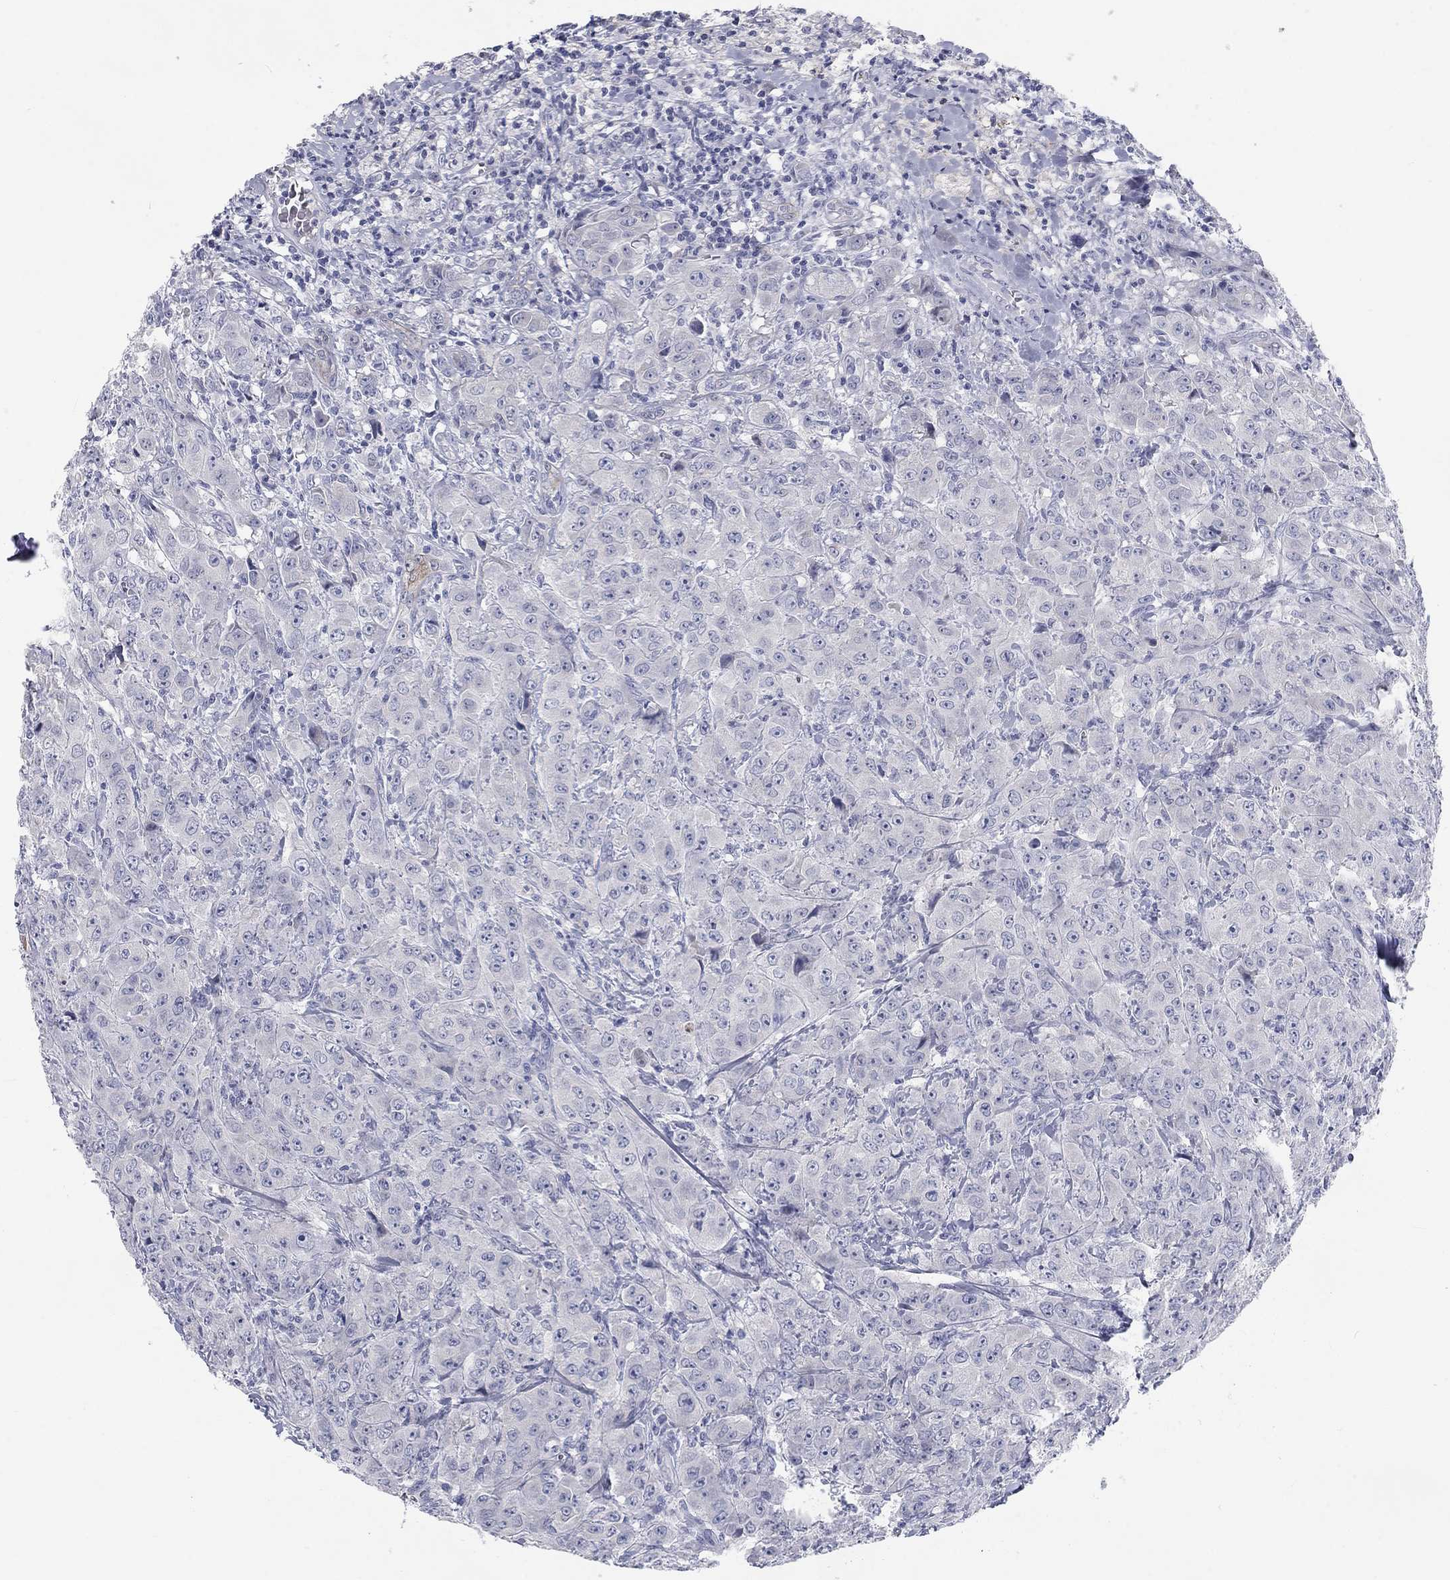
{"staining": {"intensity": "moderate", "quantity": "<25%", "location": "cytoplasmic/membranous"}, "tissue": "breast cancer", "cell_type": "Tumor cells", "image_type": "cancer", "snomed": [{"axis": "morphology", "description": "Duct carcinoma"}, {"axis": "topography", "description": "Breast"}], "caption": "About <25% of tumor cells in infiltrating ductal carcinoma (breast) demonstrate moderate cytoplasmic/membranous protein positivity as visualized by brown immunohistochemical staining.", "gene": "CALB1", "patient": {"sex": "female", "age": 43}}